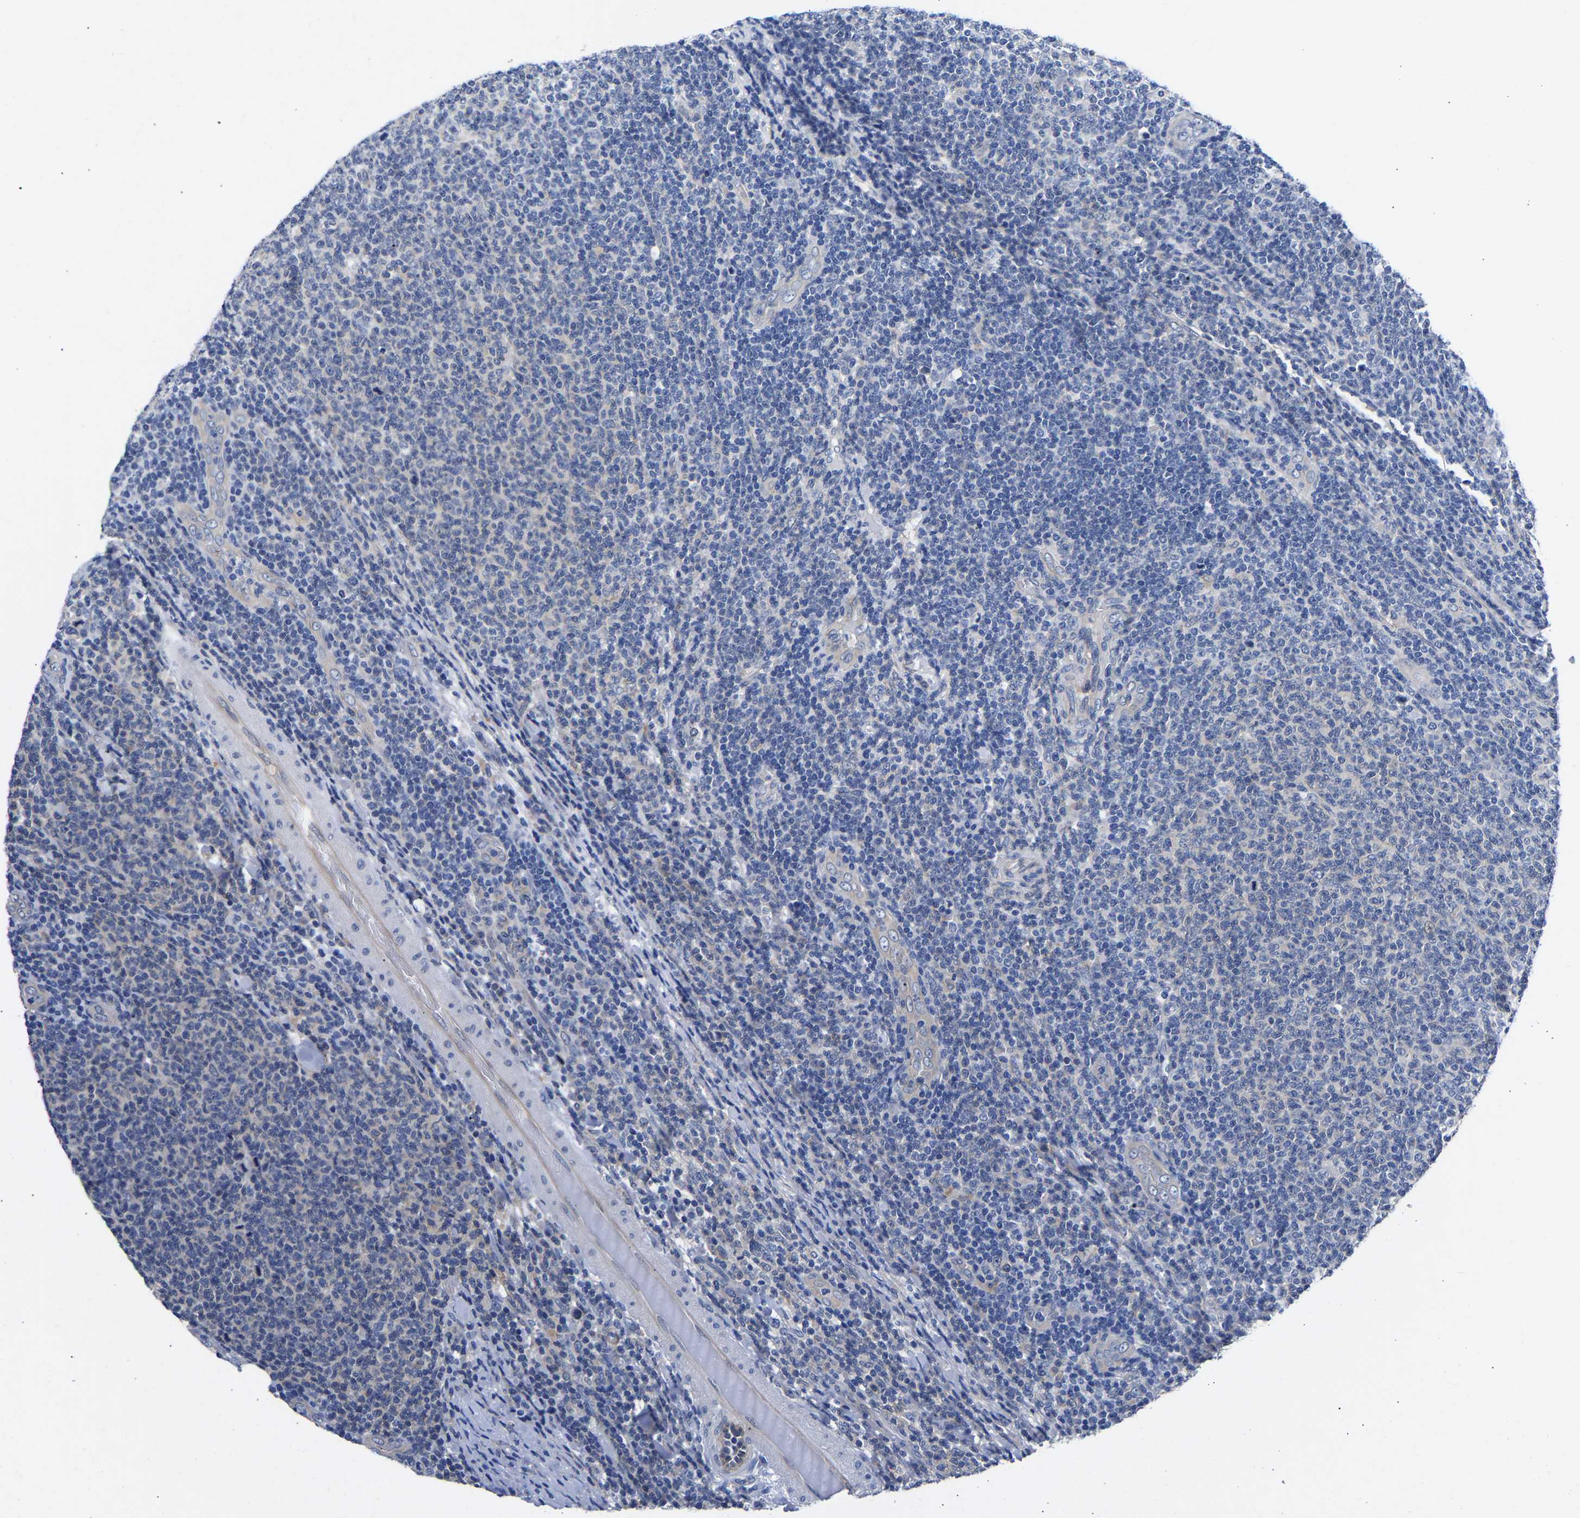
{"staining": {"intensity": "negative", "quantity": "none", "location": "none"}, "tissue": "lymphoma", "cell_type": "Tumor cells", "image_type": "cancer", "snomed": [{"axis": "morphology", "description": "Malignant lymphoma, non-Hodgkin's type, Low grade"}, {"axis": "topography", "description": "Lymph node"}], "caption": "This is an immunohistochemistry histopathology image of human lymphoma. There is no positivity in tumor cells.", "gene": "CCDC6", "patient": {"sex": "male", "age": 66}}